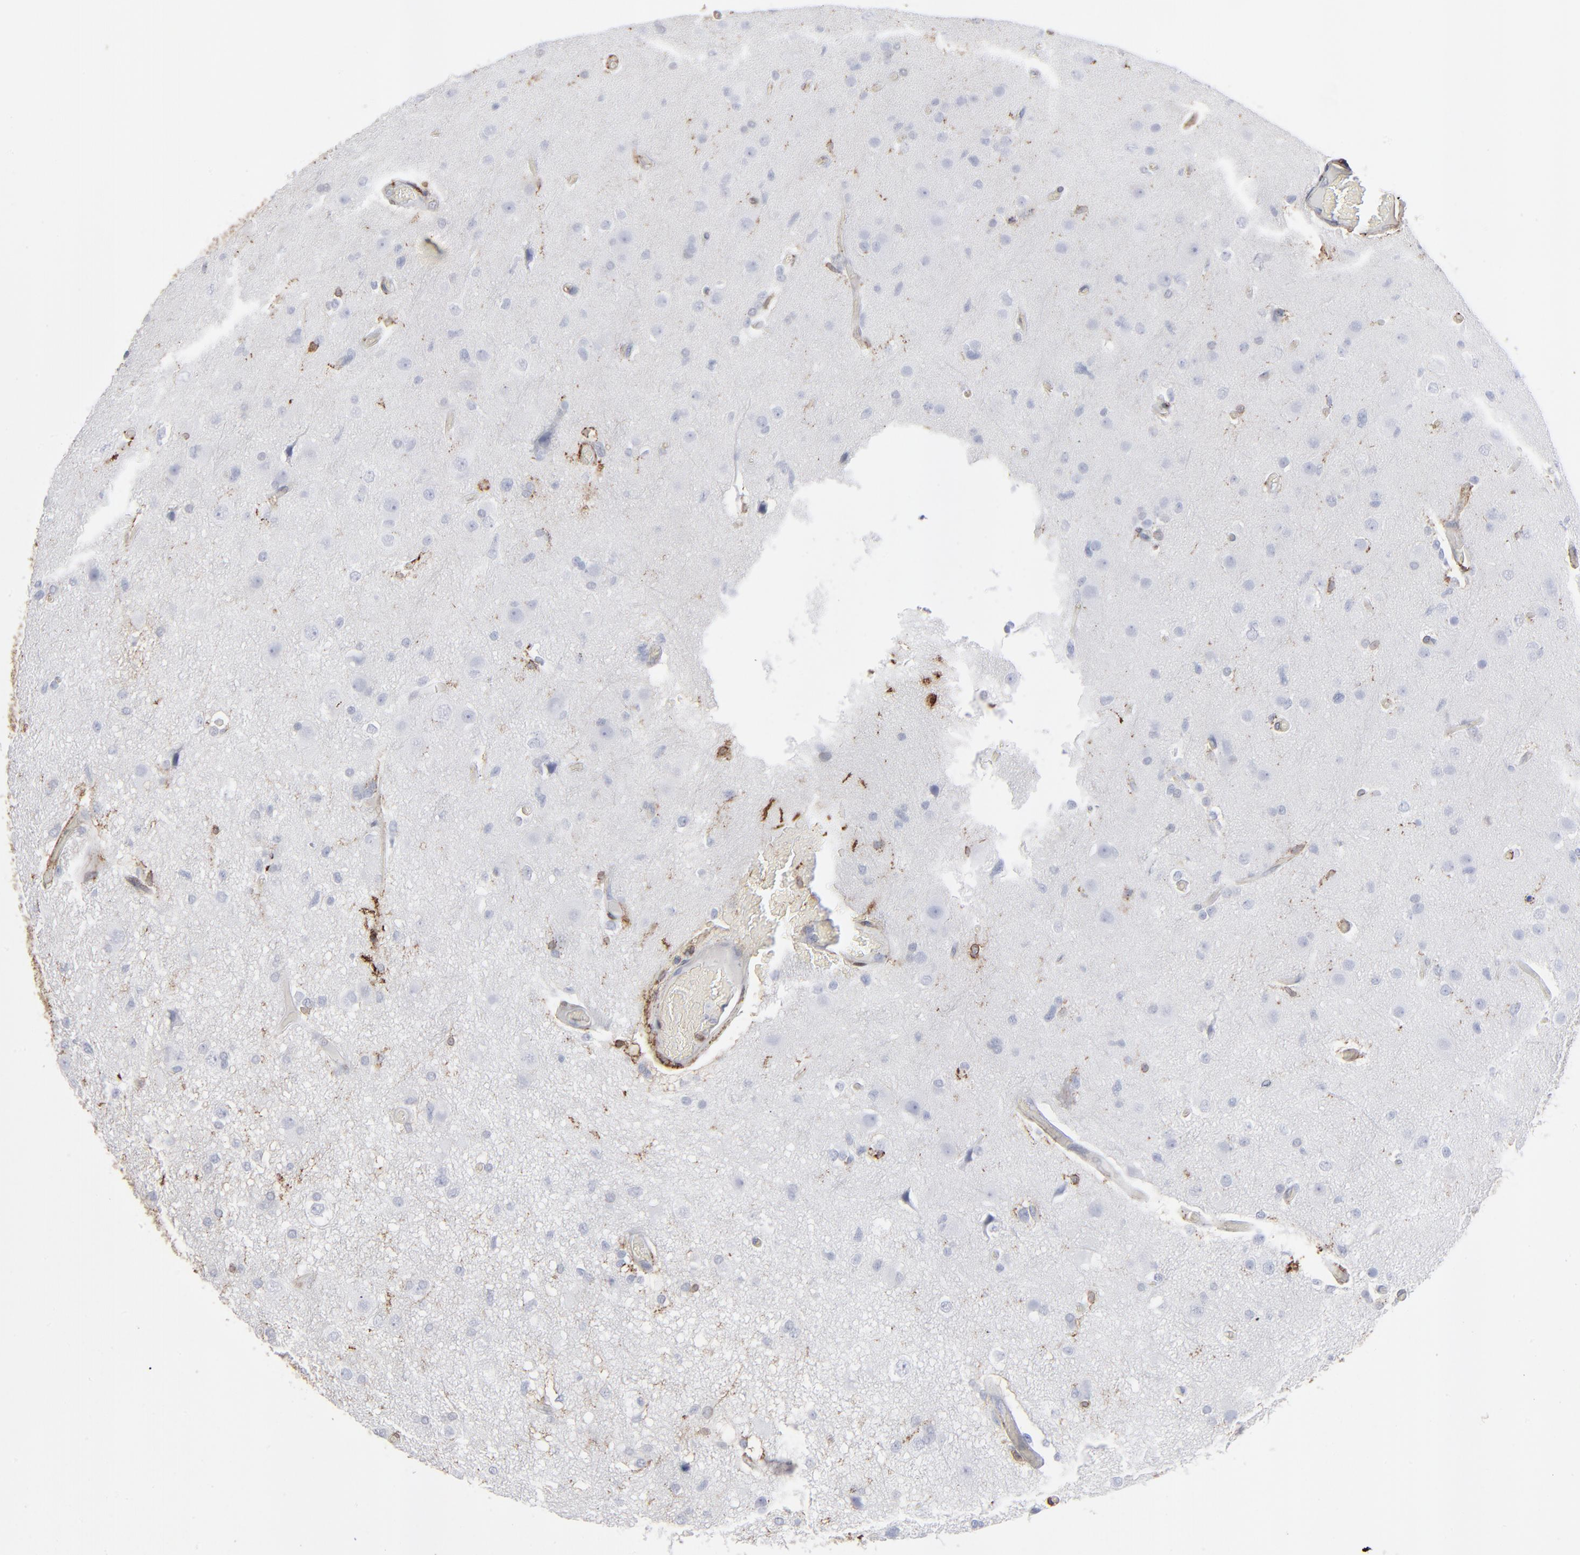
{"staining": {"intensity": "moderate", "quantity": "25%-75%", "location": "cytoplasmic/membranous"}, "tissue": "glioma", "cell_type": "Tumor cells", "image_type": "cancer", "snomed": [{"axis": "morphology", "description": "Glioma, malignant, High grade"}, {"axis": "topography", "description": "Brain"}], "caption": "Human malignant high-grade glioma stained for a protein (brown) displays moderate cytoplasmic/membranous positive expression in approximately 25%-75% of tumor cells.", "gene": "ANXA5", "patient": {"sex": "male", "age": 33}}